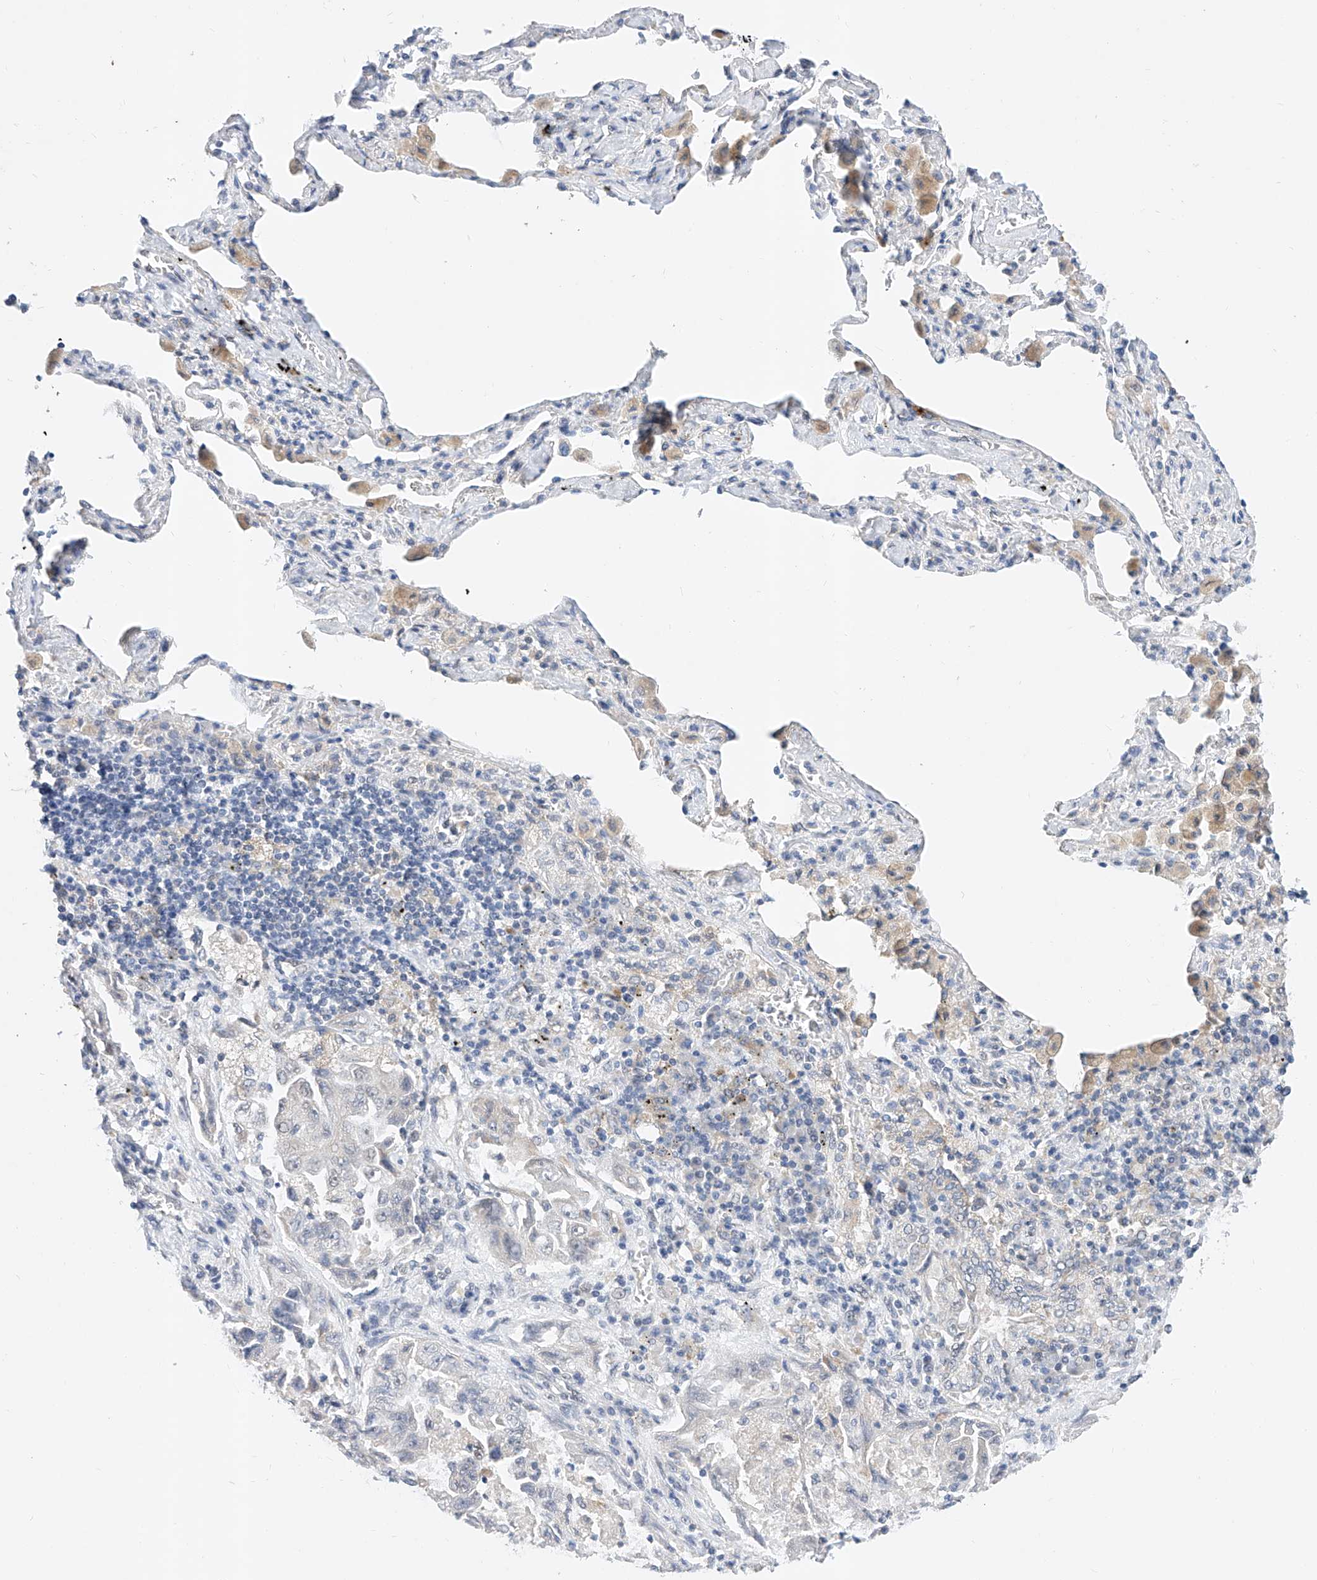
{"staining": {"intensity": "negative", "quantity": "none", "location": "none"}, "tissue": "lung cancer", "cell_type": "Tumor cells", "image_type": "cancer", "snomed": [{"axis": "morphology", "description": "Adenocarcinoma, NOS"}, {"axis": "topography", "description": "Lung"}], "caption": "Human lung adenocarcinoma stained for a protein using IHC displays no staining in tumor cells.", "gene": "KCNJ1", "patient": {"sex": "female", "age": 51}}